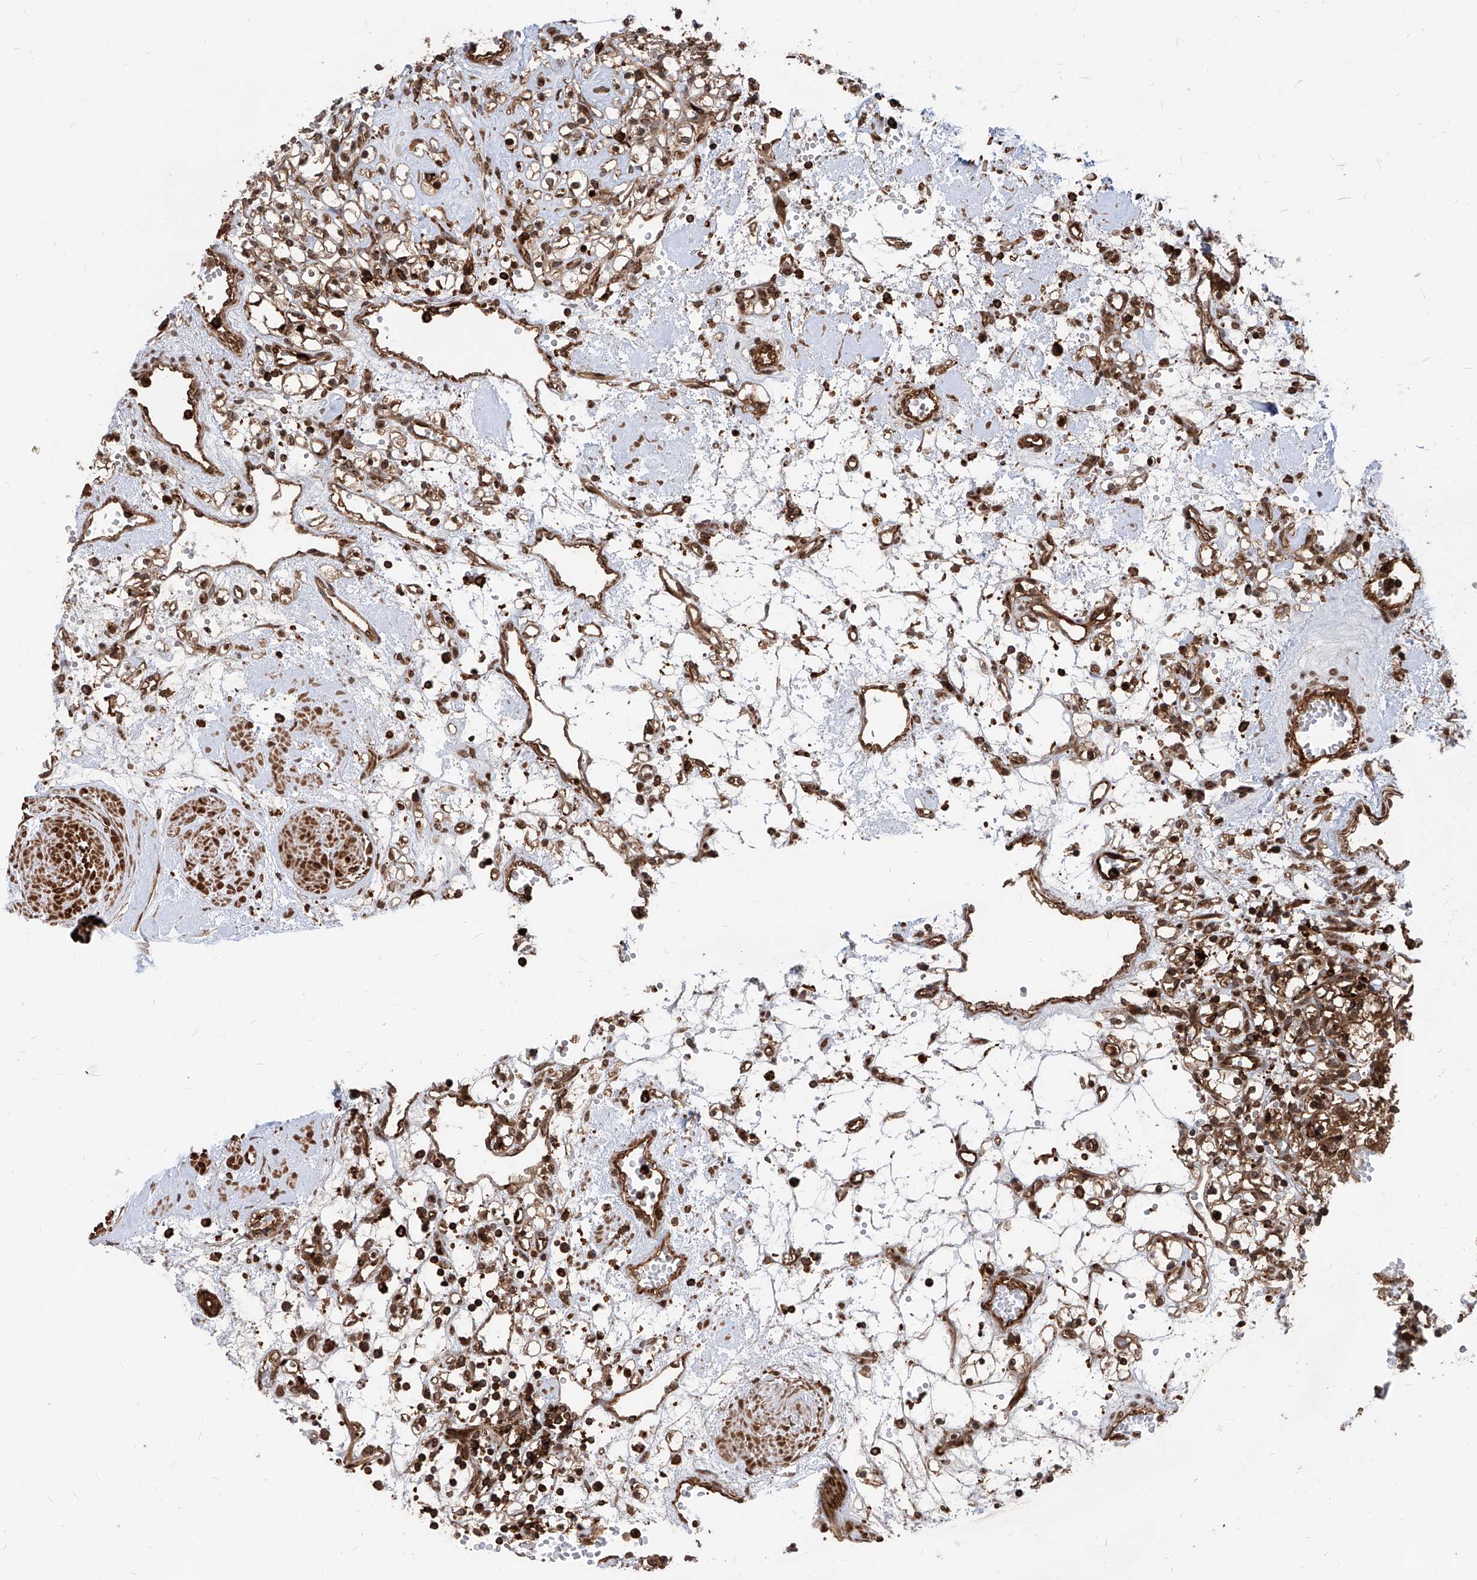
{"staining": {"intensity": "moderate", "quantity": ">75%", "location": "cytoplasmic/membranous"}, "tissue": "renal cancer", "cell_type": "Tumor cells", "image_type": "cancer", "snomed": [{"axis": "morphology", "description": "Adenocarcinoma, NOS"}, {"axis": "topography", "description": "Kidney"}], "caption": "Human renal adenocarcinoma stained with a protein marker shows moderate staining in tumor cells.", "gene": "MAGED2", "patient": {"sex": "female", "age": 59}}